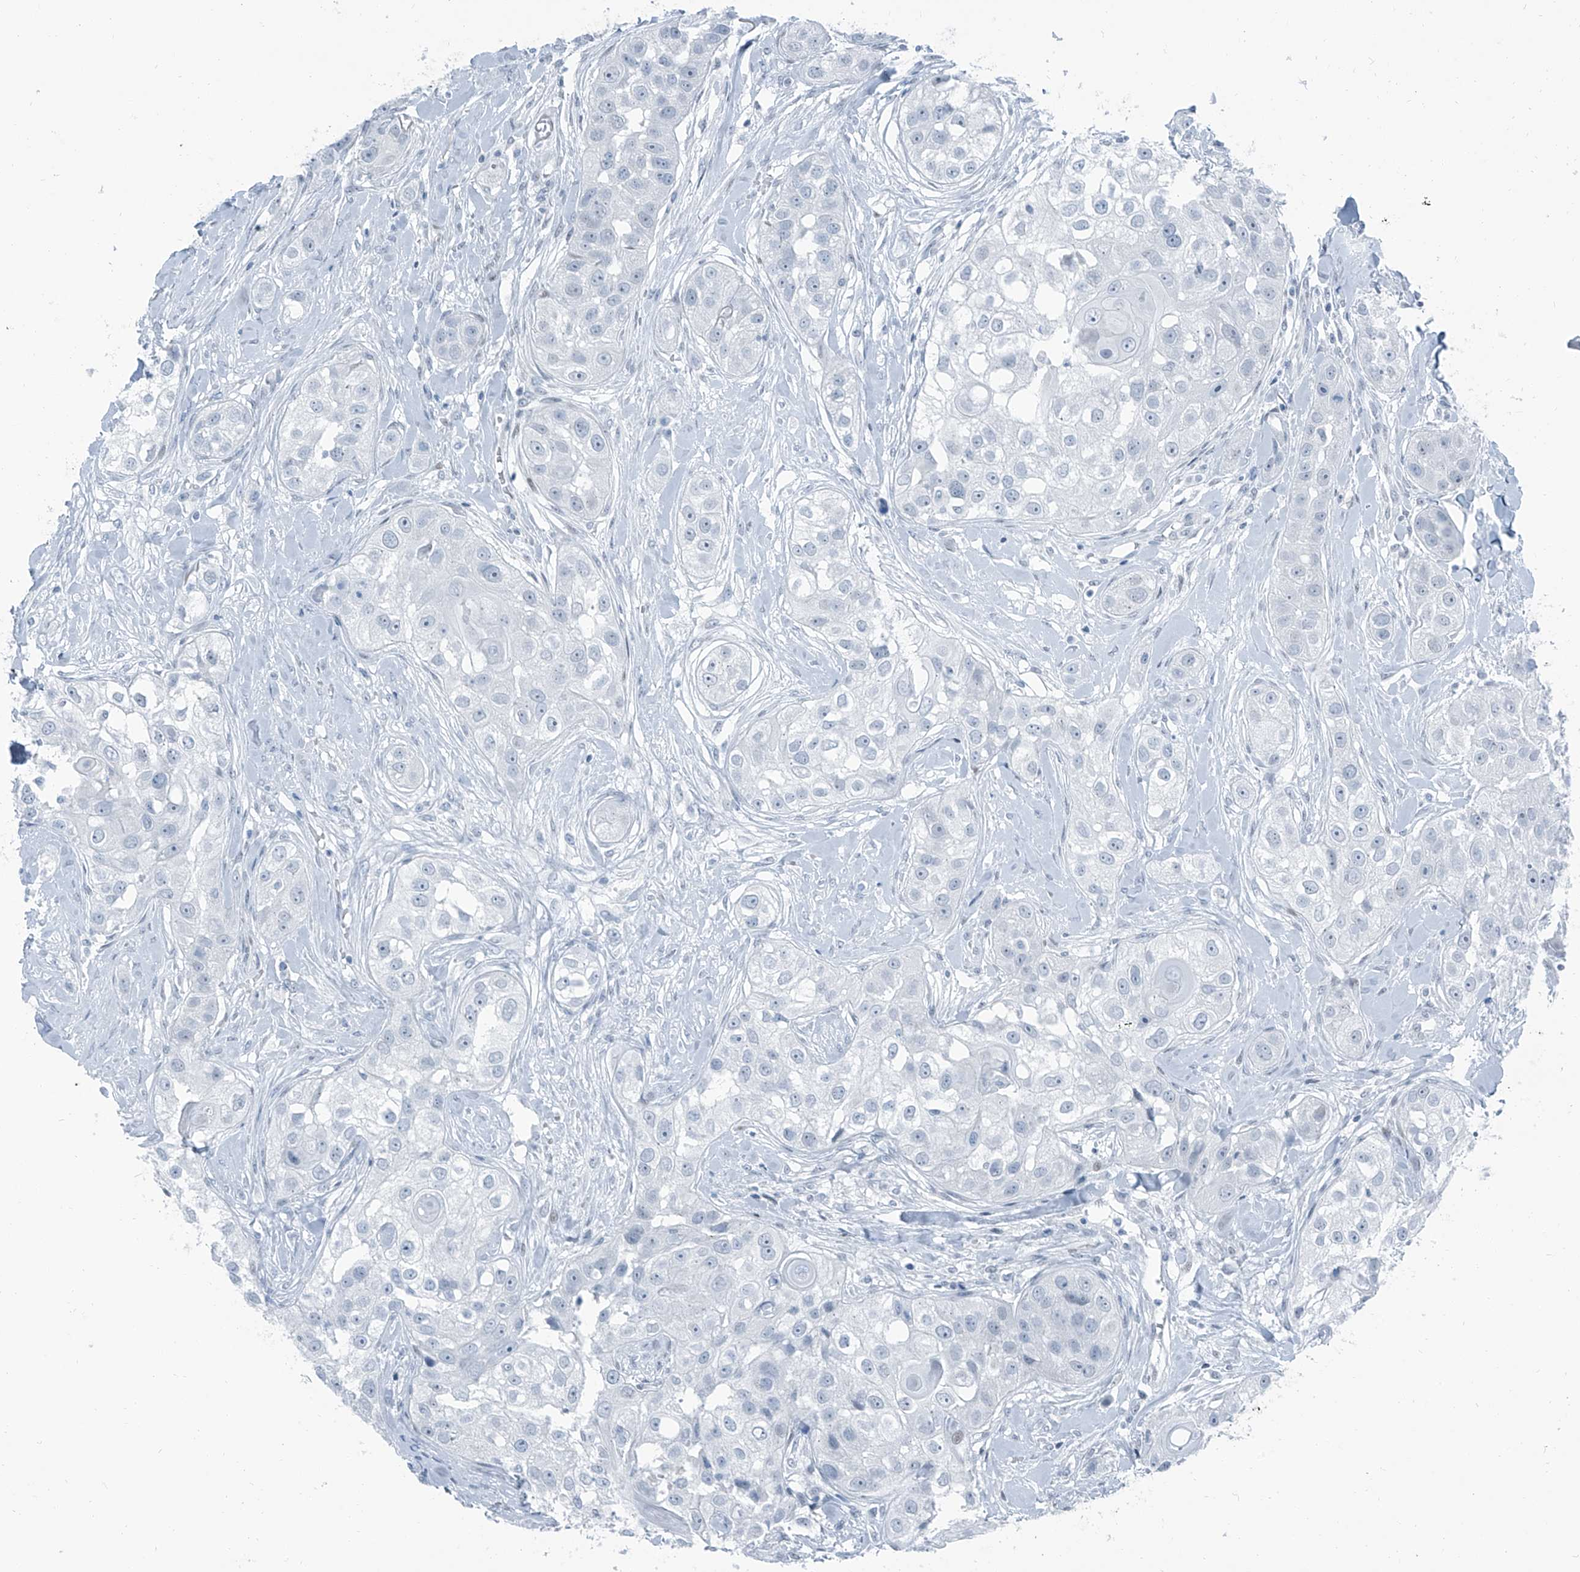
{"staining": {"intensity": "negative", "quantity": "none", "location": "none"}, "tissue": "head and neck cancer", "cell_type": "Tumor cells", "image_type": "cancer", "snomed": [{"axis": "morphology", "description": "Normal tissue, NOS"}, {"axis": "morphology", "description": "Squamous cell carcinoma, NOS"}, {"axis": "topography", "description": "Skeletal muscle"}, {"axis": "topography", "description": "Head-Neck"}], "caption": "DAB immunohistochemical staining of head and neck cancer demonstrates no significant expression in tumor cells.", "gene": "RGN", "patient": {"sex": "male", "age": 51}}